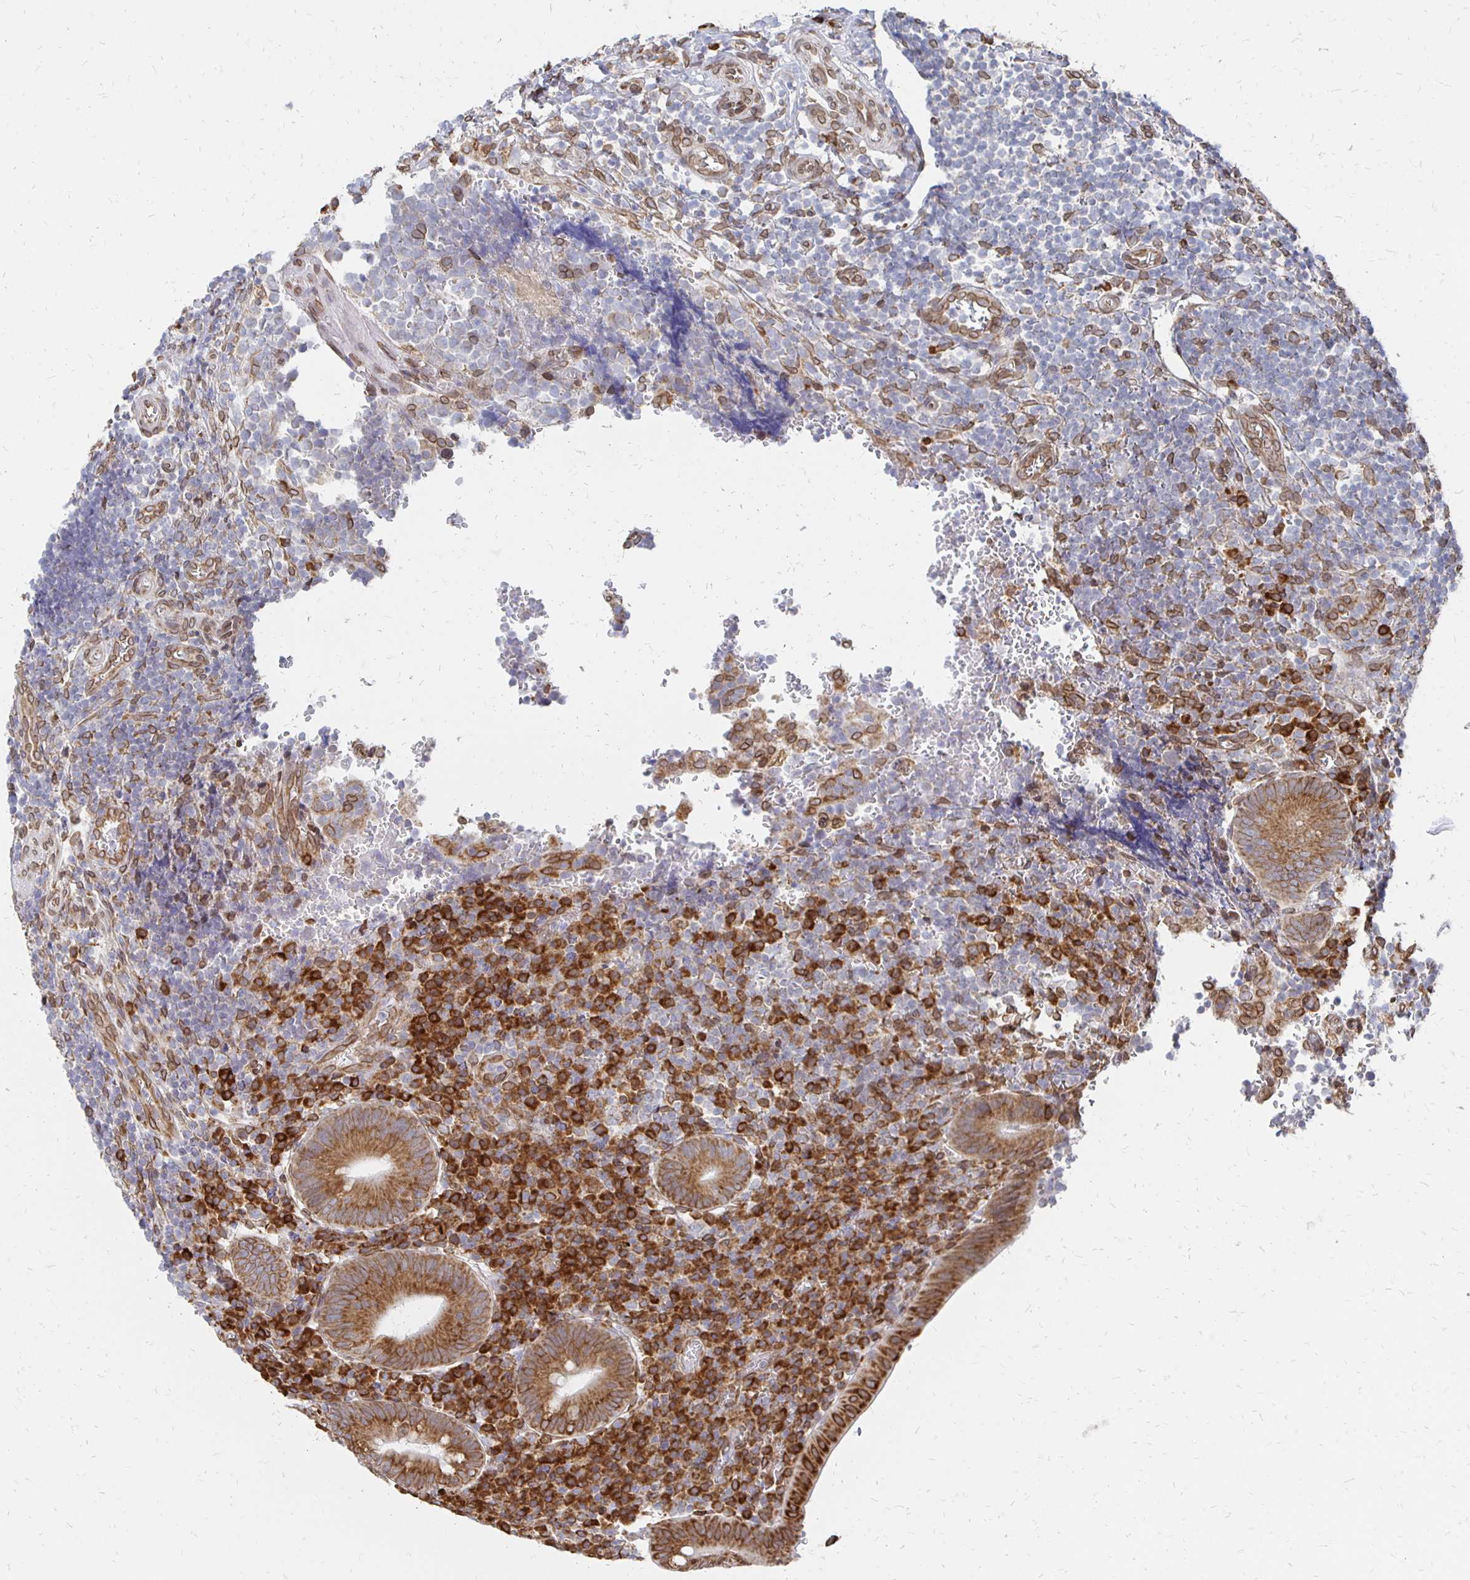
{"staining": {"intensity": "strong", "quantity": ">75%", "location": "cytoplasmic/membranous,nuclear"}, "tissue": "appendix", "cell_type": "Glandular cells", "image_type": "normal", "snomed": [{"axis": "morphology", "description": "Normal tissue, NOS"}, {"axis": "topography", "description": "Appendix"}], "caption": "Protein analysis of unremarkable appendix displays strong cytoplasmic/membranous,nuclear staining in about >75% of glandular cells.", "gene": "PELI3", "patient": {"sex": "male", "age": 18}}